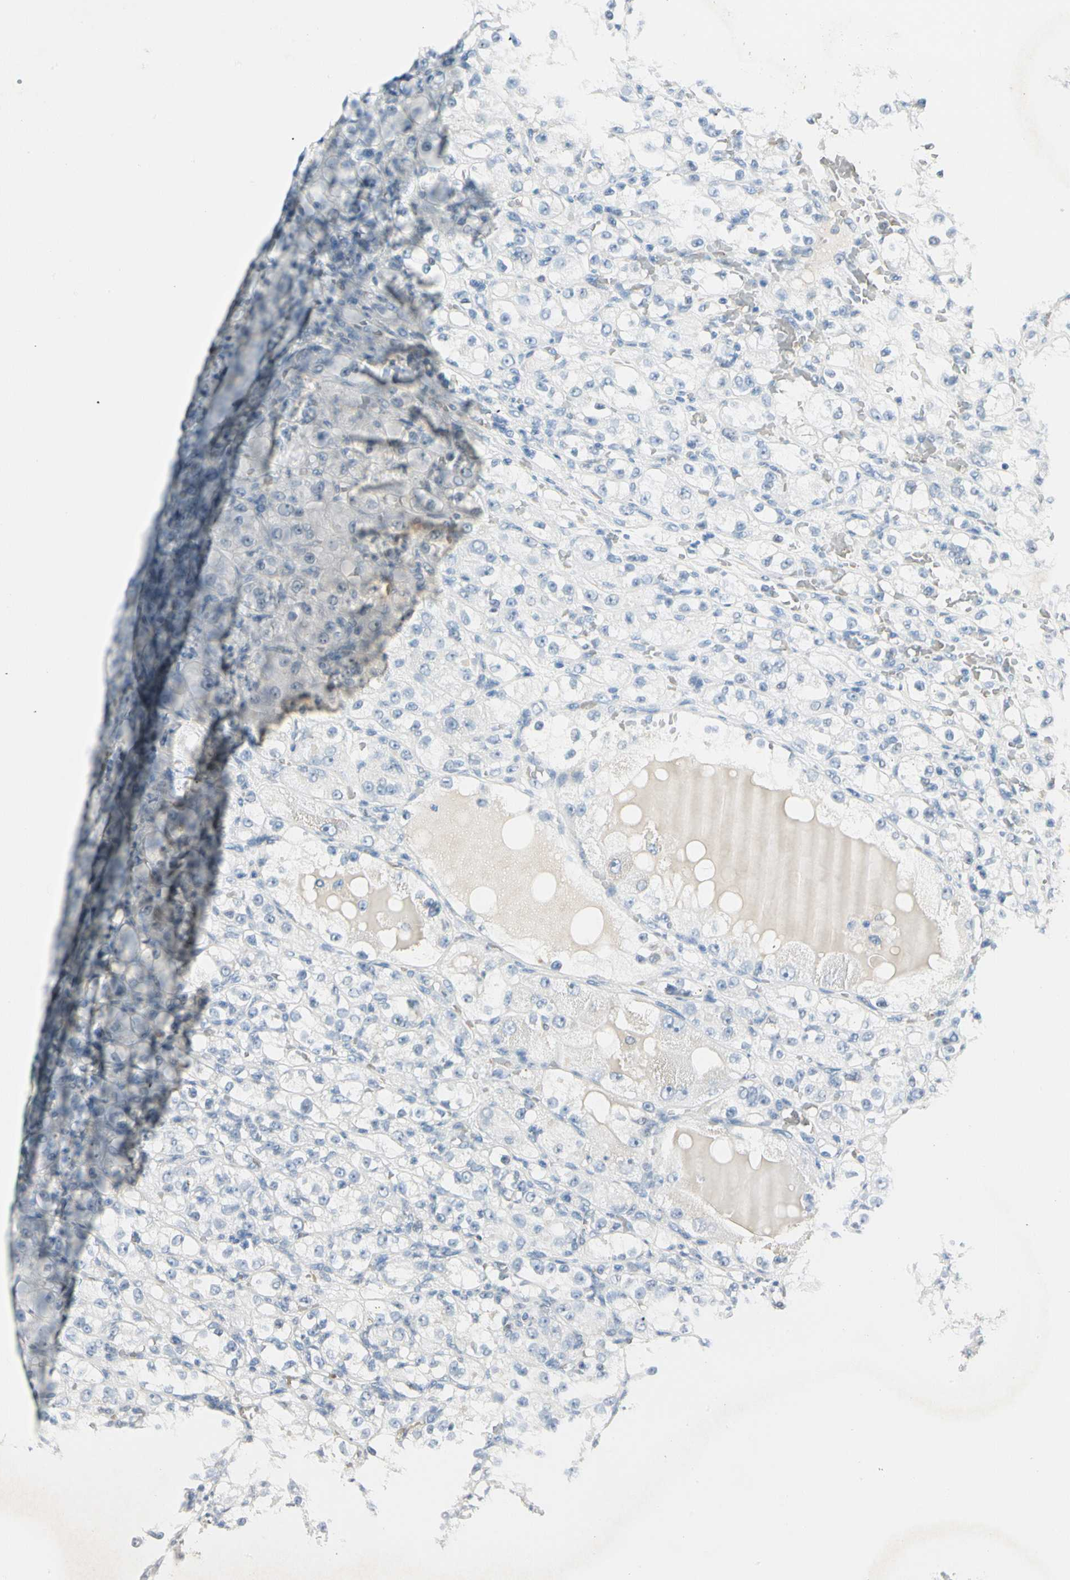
{"staining": {"intensity": "negative", "quantity": "none", "location": "none"}, "tissue": "renal cancer", "cell_type": "Tumor cells", "image_type": "cancer", "snomed": [{"axis": "morphology", "description": "Normal tissue, NOS"}, {"axis": "morphology", "description": "Adenocarcinoma, NOS"}, {"axis": "topography", "description": "Kidney"}], "caption": "A high-resolution photomicrograph shows IHC staining of adenocarcinoma (renal), which shows no significant staining in tumor cells.", "gene": "CA1", "patient": {"sex": "male", "age": 61}}